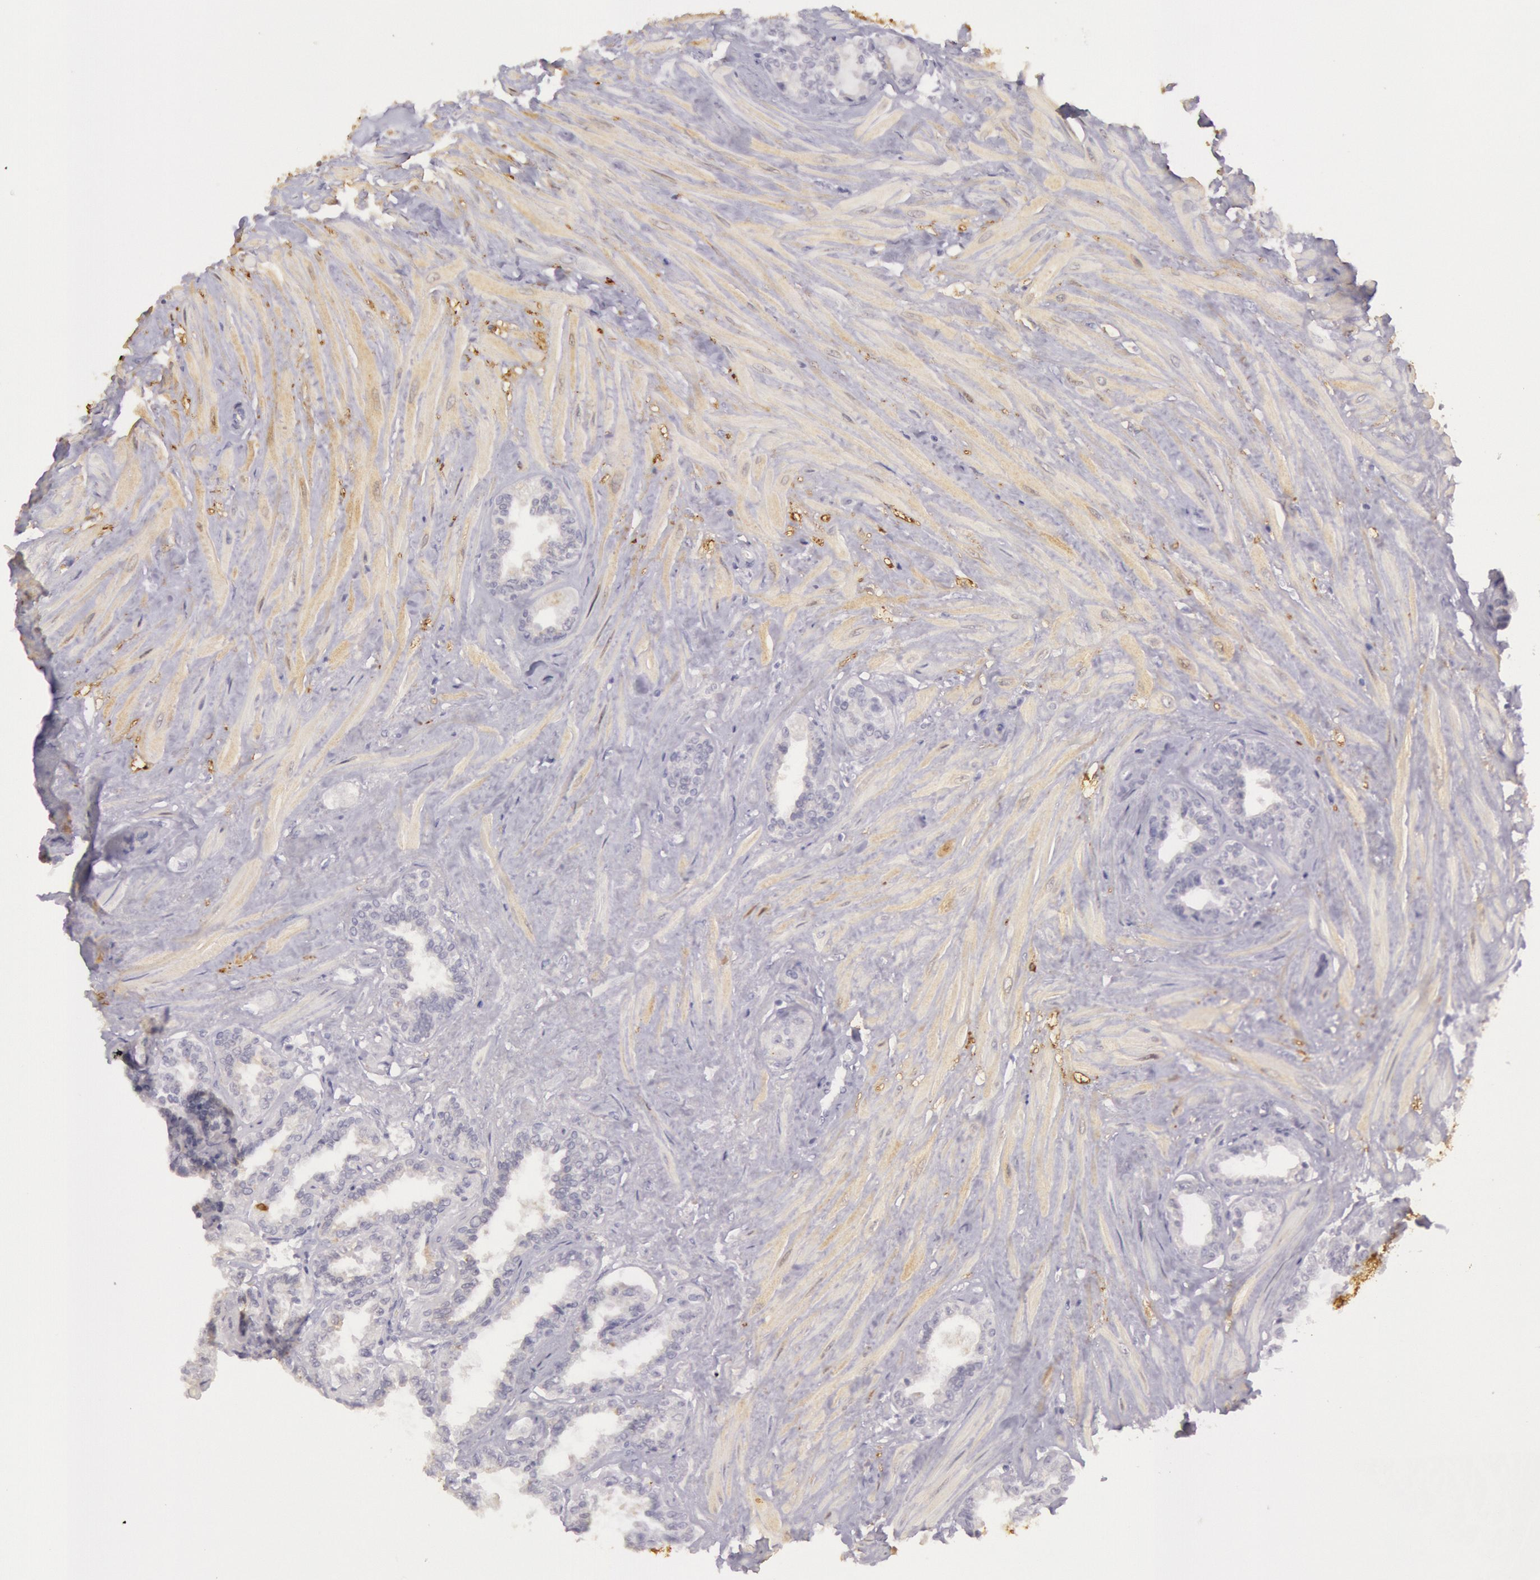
{"staining": {"intensity": "weak", "quantity": "<25%", "location": "cytoplasmic/membranous"}, "tissue": "seminal vesicle", "cell_type": "Glandular cells", "image_type": "normal", "snomed": [{"axis": "morphology", "description": "Normal tissue, NOS"}, {"axis": "morphology", "description": "Inflammation, NOS"}, {"axis": "topography", "description": "Urinary bladder"}, {"axis": "topography", "description": "Prostate"}, {"axis": "topography", "description": "Seminal veicle"}], "caption": "The image exhibits no significant staining in glandular cells of seminal vesicle.", "gene": "CKB", "patient": {"sex": "male", "age": 82}}